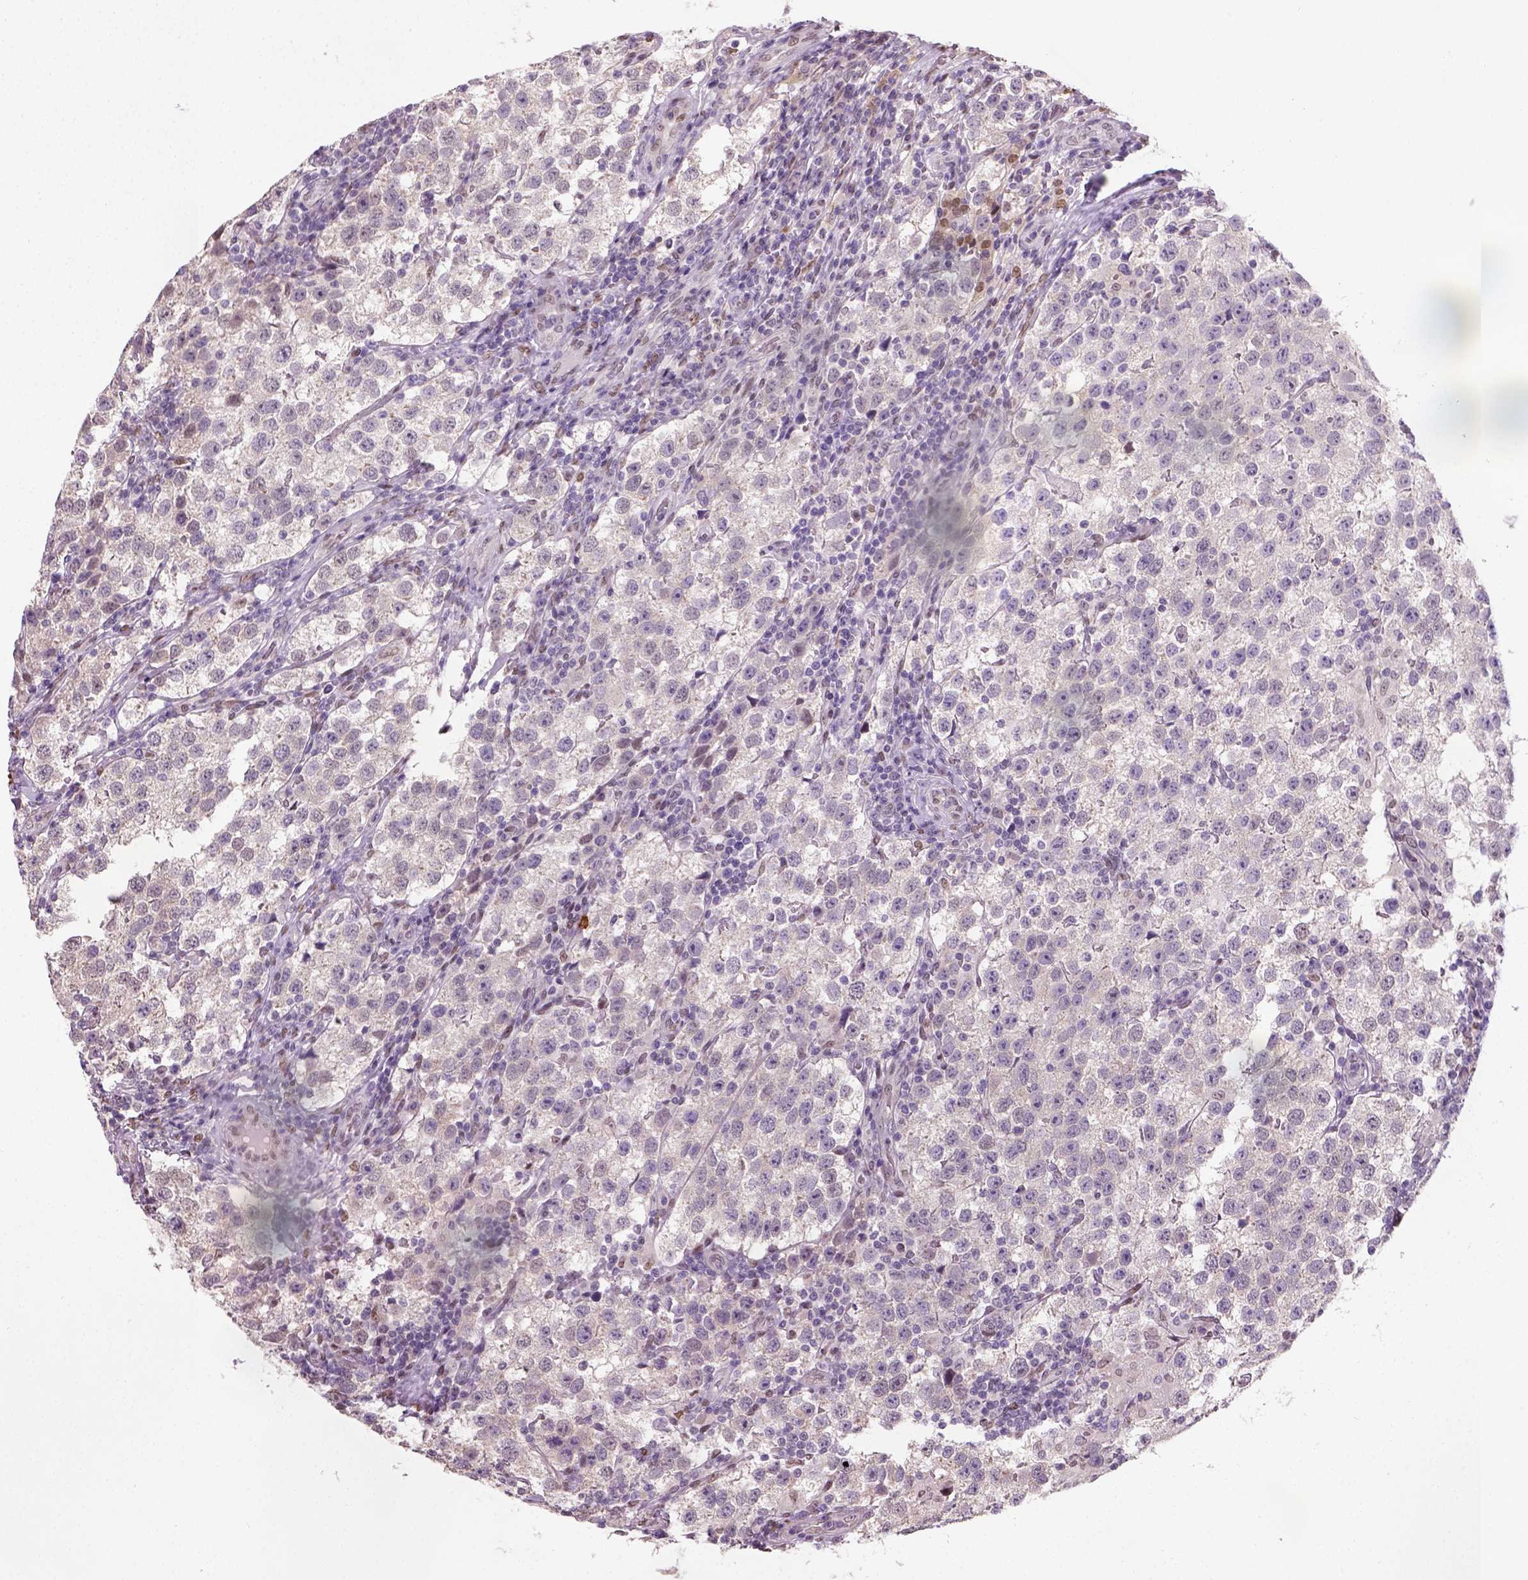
{"staining": {"intensity": "negative", "quantity": "none", "location": "none"}, "tissue": "testis cancer", "cell_type": "Tumor cells", "image_type": "cancer", "snomed": [{"axis": "morphology", "description": "Seminoma, NOS"}, {"axis": "topography", "description": "Testis"}], "caption": "This is an immunohistochemistry (IHC) histopathology image of human testis cancer (seminoma). There is no positivity in tumor cells.", "gene": "C1orf112", "patient": {"sex": "male", "age": 37}}